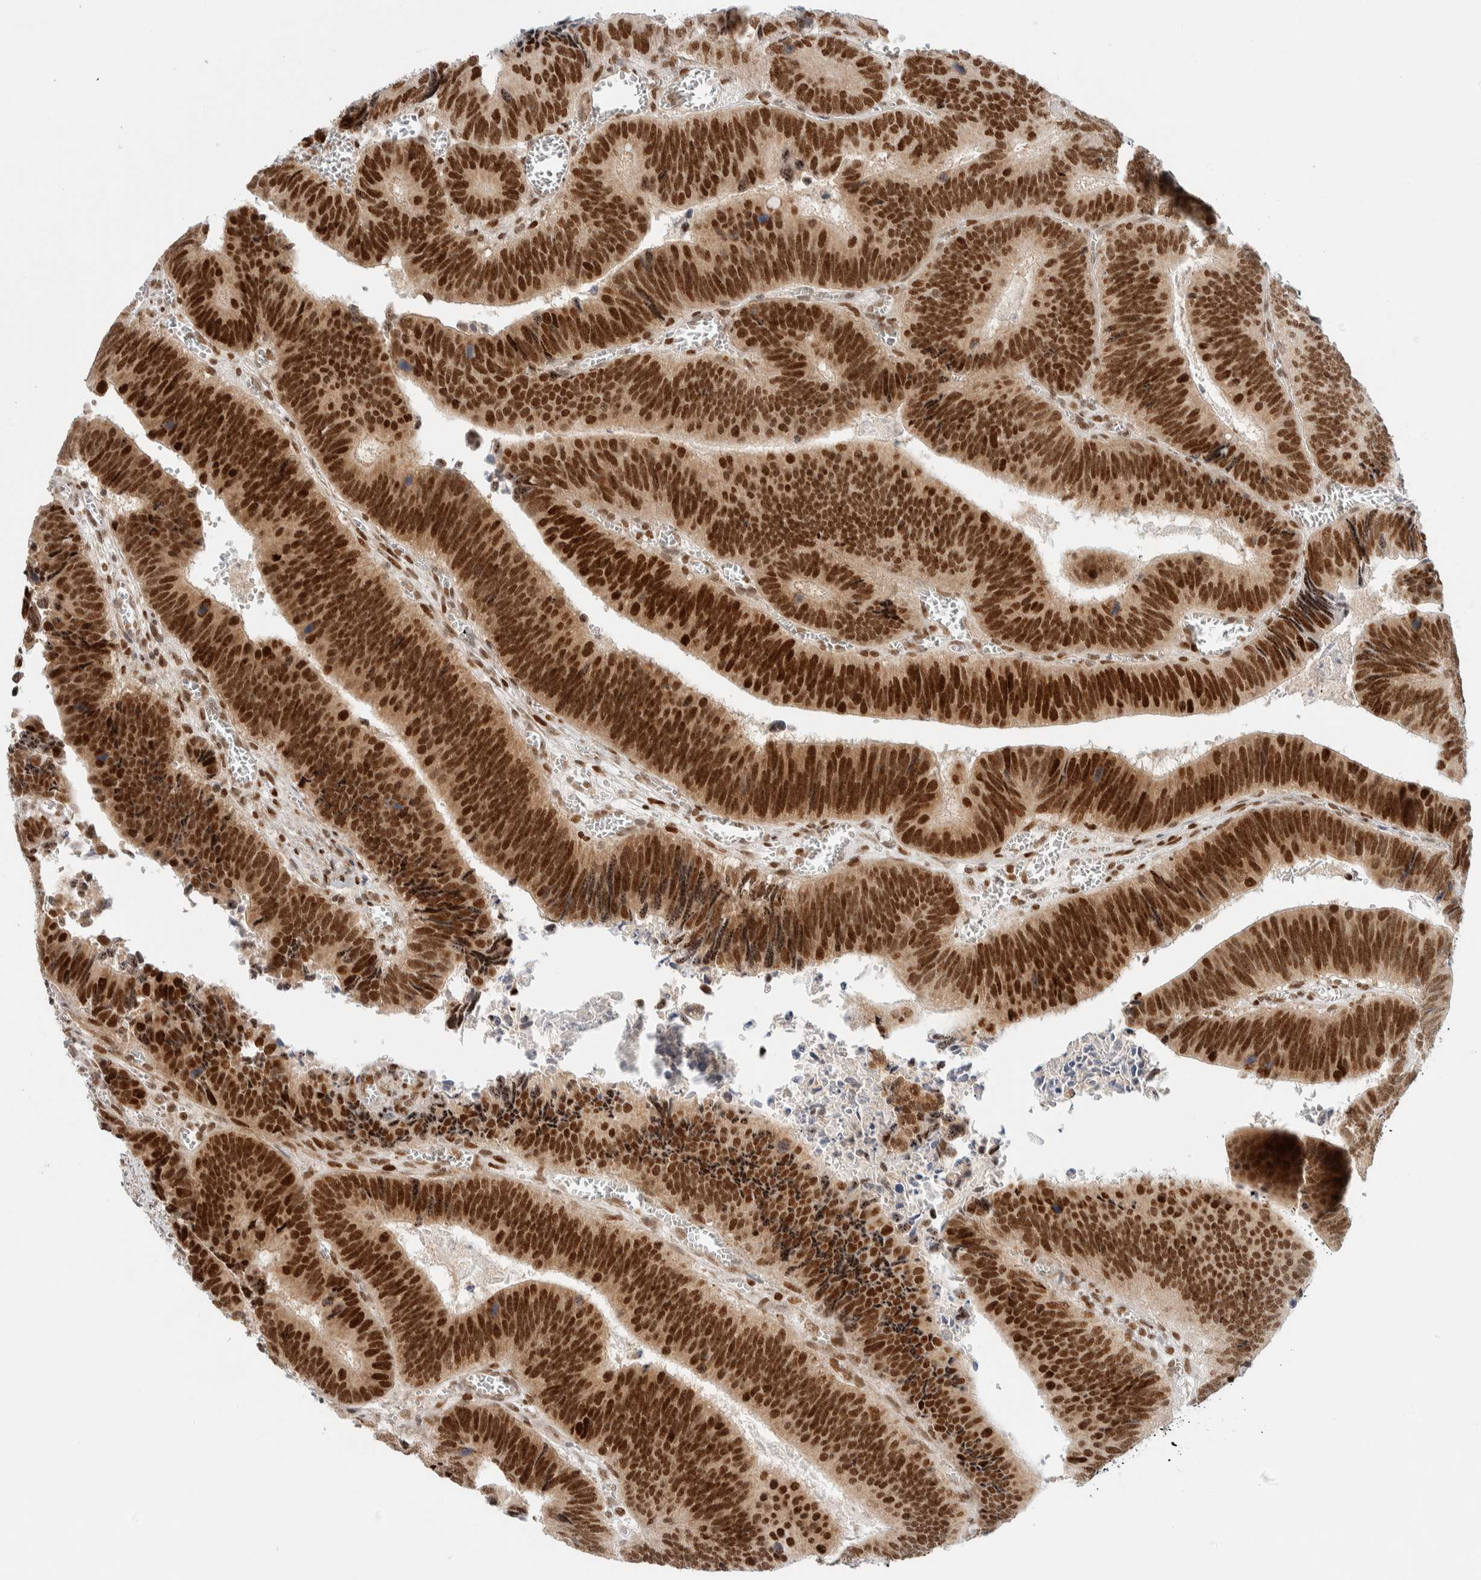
{"staining": {"intensity": "strong", "quantity": ">75%", "location": "cytoplasmic/membranous,nuclear"}, "tissue": "colorectal cancer", "cell_type": "Tumor cells", "image_type": "cancer", "snomed": [{"axis": "morphology", "description": "Inflammation, NOS"}, {"axis": "morphology", "description": "Adenocarcinoma, NOS"}, {"axis": "topography", "description": "Colon"}], "caption": "An immunohistochemistry (IHC) photomicrograph of neoplastic tissue is shown. Protein staining in brown labels strong cytoplasmic/membranous and nuclear positivity in colorectal cancer within tumor cells. Nuclei are stained in blue.", "gene": "TSPAN32", "patient": {"sex": "male", "age": 72}}